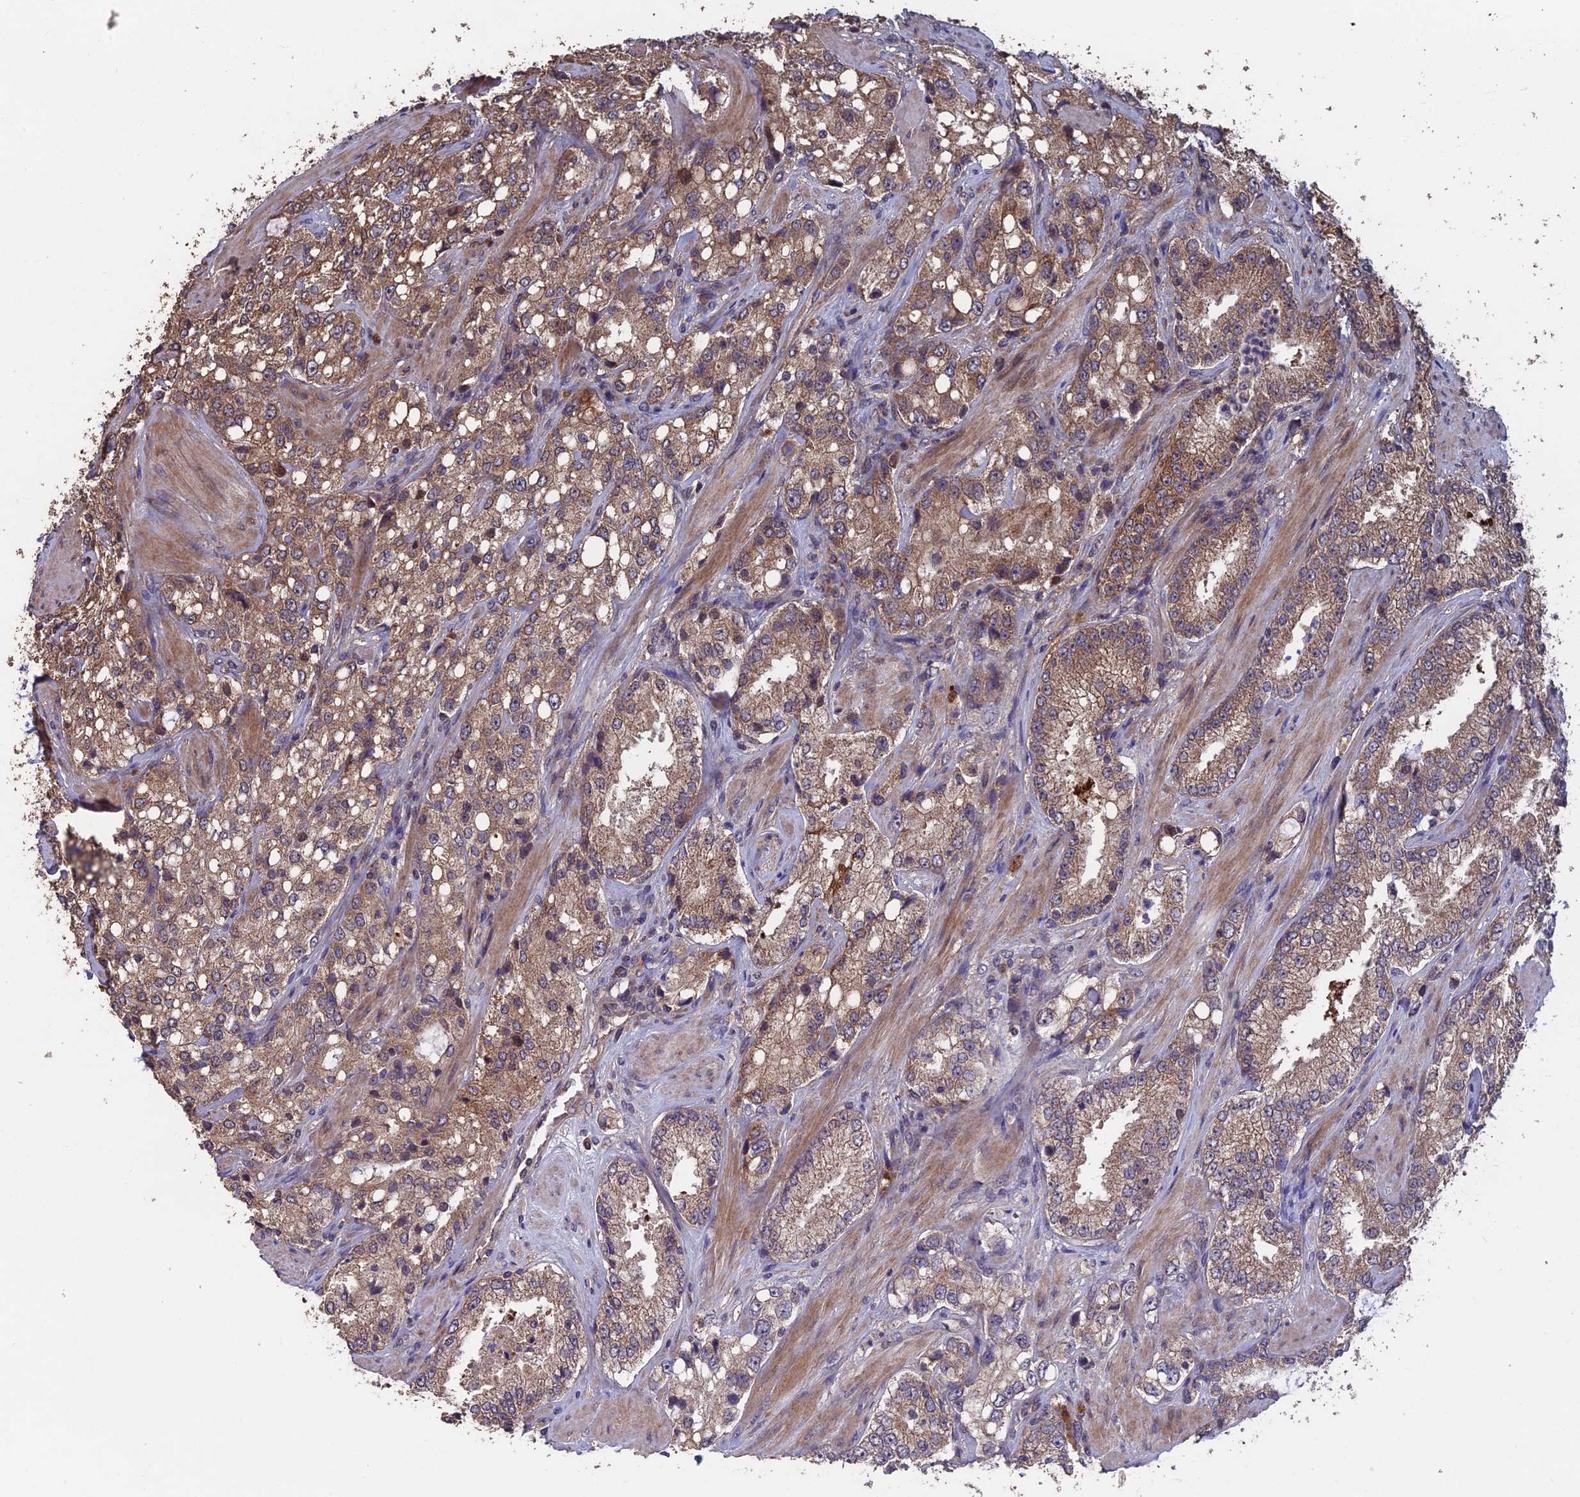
{"staining": {"intensity": "moderate", "quantity": ">75%", "location": "cytoplasmic/membranous"}, "tissue": "prostate cancer", "cell_type": "Tumor cells", "image_type": "cancer", "snomed": [{"axis": "morphology", "description": "Adenocarcinoma, High grade"}, {"axis": "topography", "description": "Prostate"}], "caption": "Moderate cytoplasmic/membranous expression is identified in approximately >75% of tumor cells in adenocarcinoma (high-grade) (prostate). The protein of interest is stained brown, and the nuclei are stained in blue (DAB IHC with brightfield microscopy, high magnification).", "gene": "SHISA5", "patient": {"sex": "male", "age": 66}}